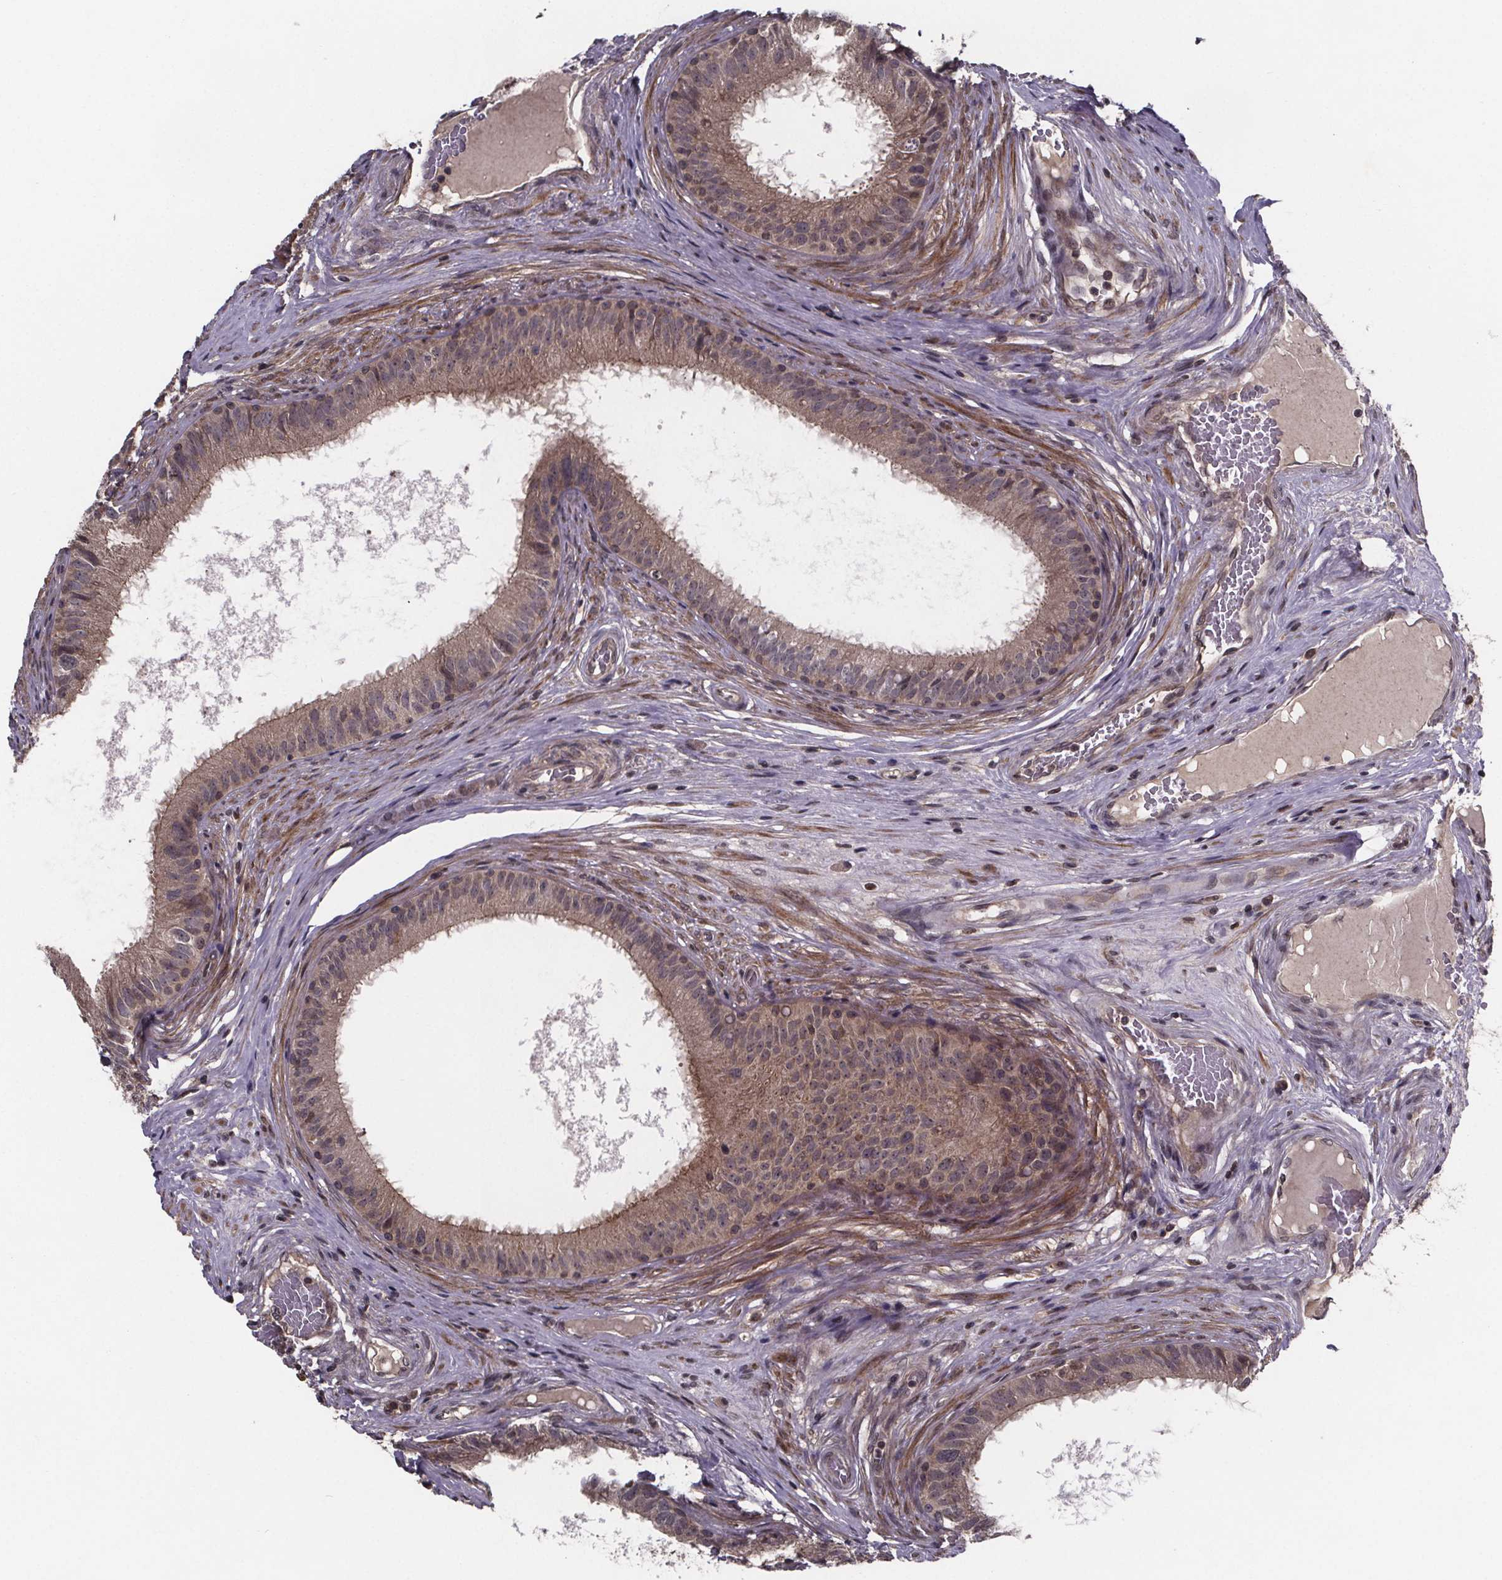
{"staining": {"intensity": "weak", "quantity": ">75%", "location": "cytoplasmic/membranous"}, "tissue": "epididymis", "cell_type": "Glandular cells", "image_type": "normal", "snomed": [{"axis": "morphology", "description": "Normal tissue, NOS"}, {"axis": "topography", "description": "Epididymis"}], "caption": "Normal epididymis exhibits weak cytoplasmic/membranous expression in approximately >75% of glandular cells (DAB (3,3'-diaminobenzidine) = brown stain, brightfield microscopy at high magnification)..", "gene": "FN3KRP", "patient": {"sex": "male", "age": 59}}